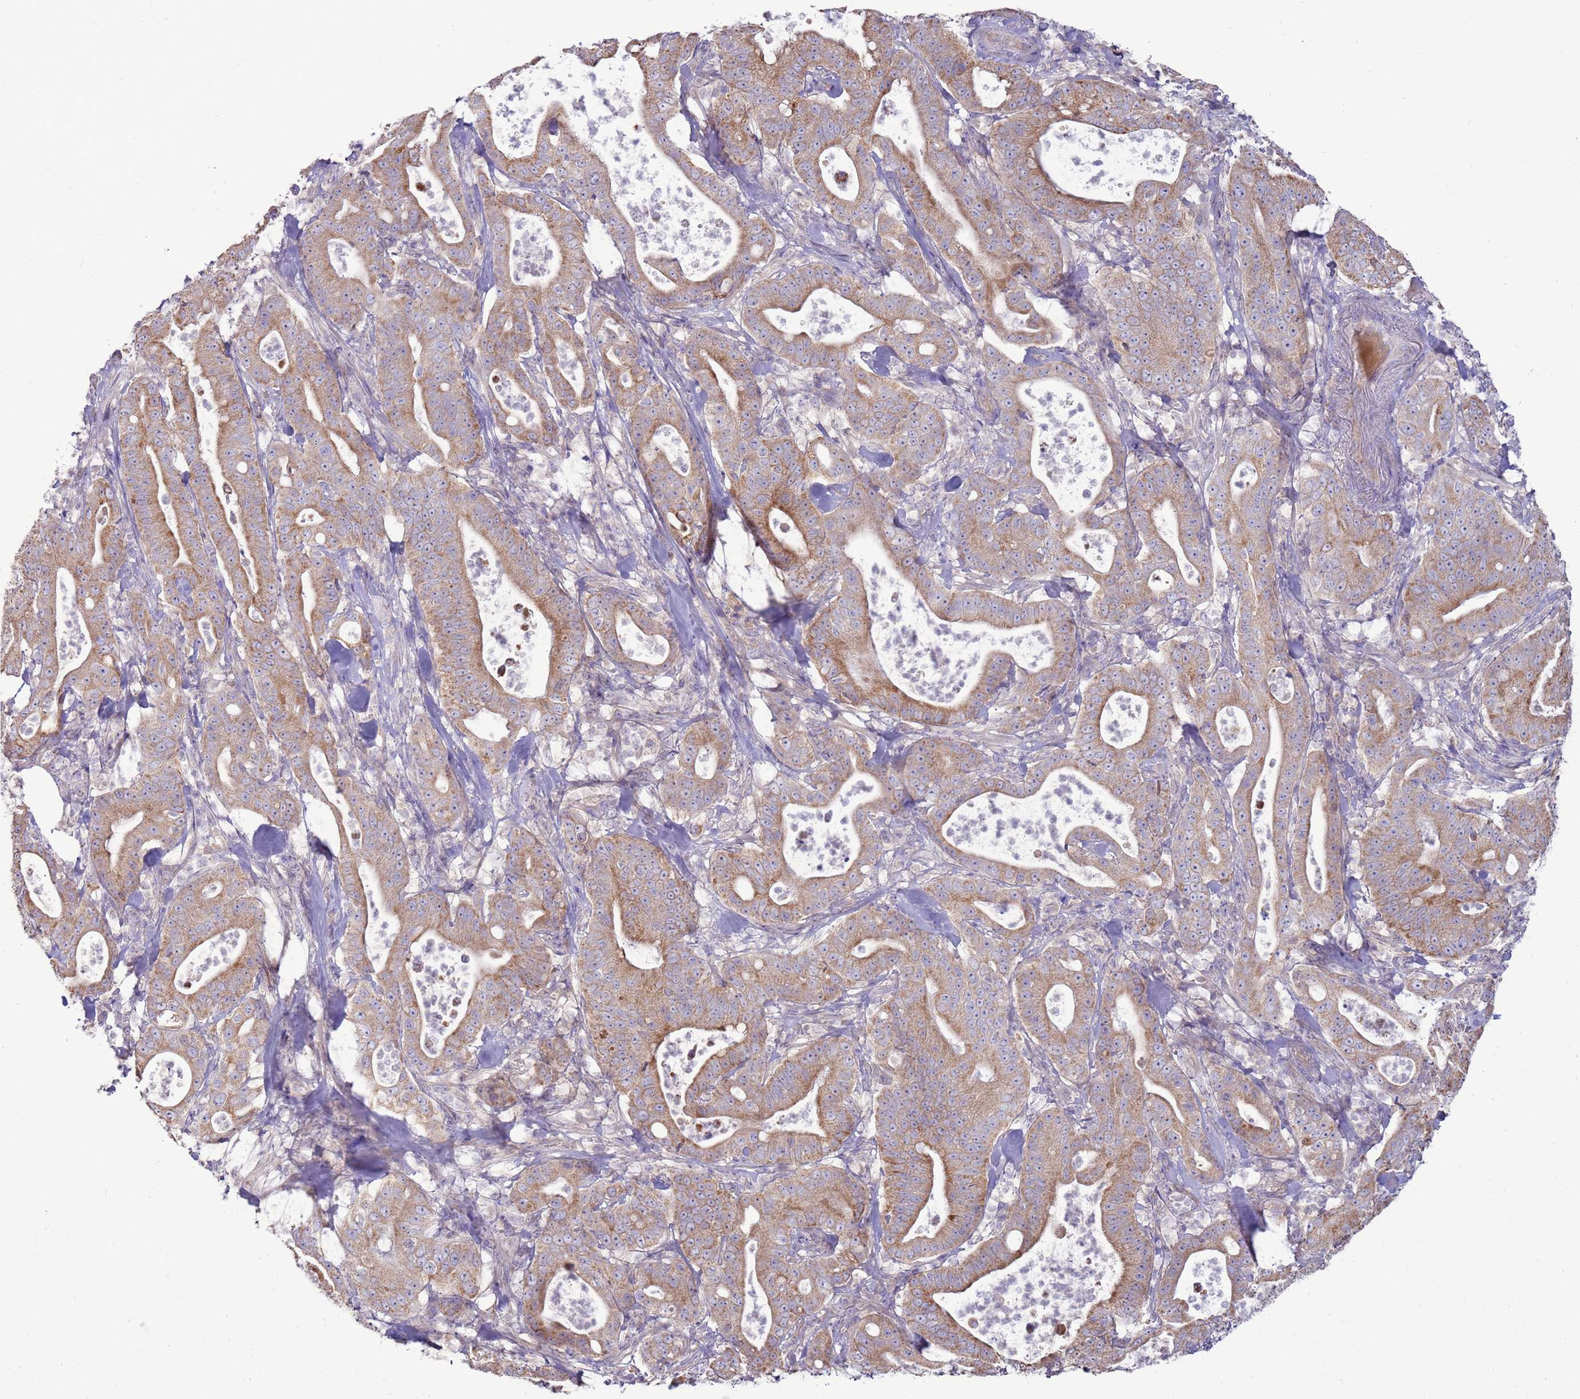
{"staining": {"intensity": "moderate", "quantity": ">75%", "location": "cytoplasmic/membranous"}, "tissue": "pancreatic cancer", "cell_type": "Tumor cells", "image_type": "cancer", "snomed": [{"axis": "morphology", "description": "Adenocarcinoma, NOS"}, {"axis": "topography", "description": "Pancreas"}], "caption": "IHC histopathology image of human pancreatic adenocarcinoma stained for a protein (brown), which displays medium levels of moderate cytoplasmic/membranous expression in approximately >75% of tumor cells.", "gene": "TRAPPC4", "patient": {"sex": "male", "age": 71}}